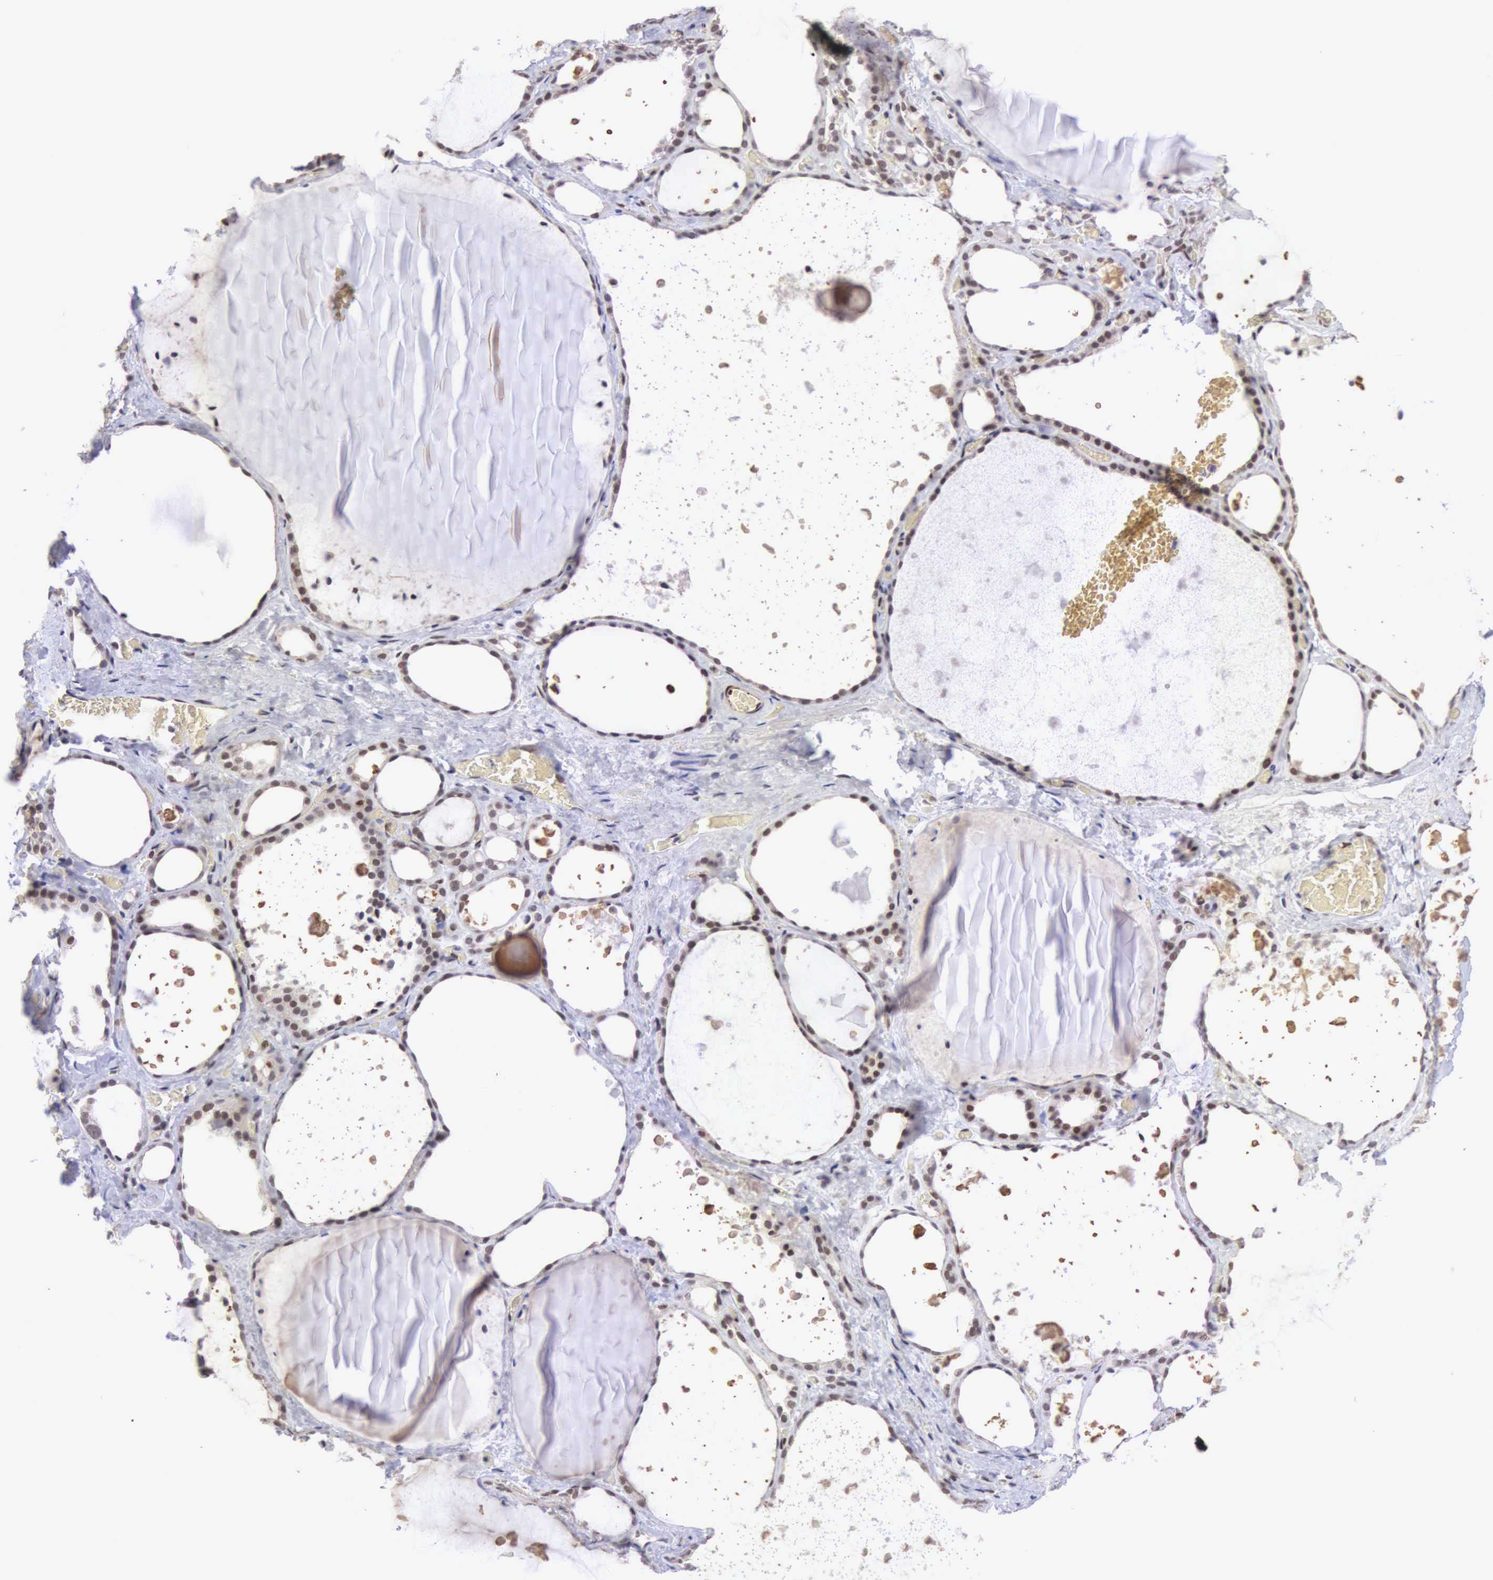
{"staining": {"intensity": "moderate", "quantity": "25%-75%", "location": "nuclear"}, "tissue": "thyroid gland", "cell_type": "Glandular cells", "image_type": "normal", "snomed": [{"axis": "morphology", "description": "Normal tissue, NOS"}, {"axis": "topography", "description": "Thyroid gland"}], "caption": "A histopathology image of human thyroid gland stained for a protein displays moderate nuclear brown staining in glandular cells. The staining was performed using DAB (3,3'-diaminobenzidine), with brown indicating positive protein expression. Nuclei are stained blue with hematoxylin.", "gene": "MORC2", "patient": {"sex": "male", "age": 76}}